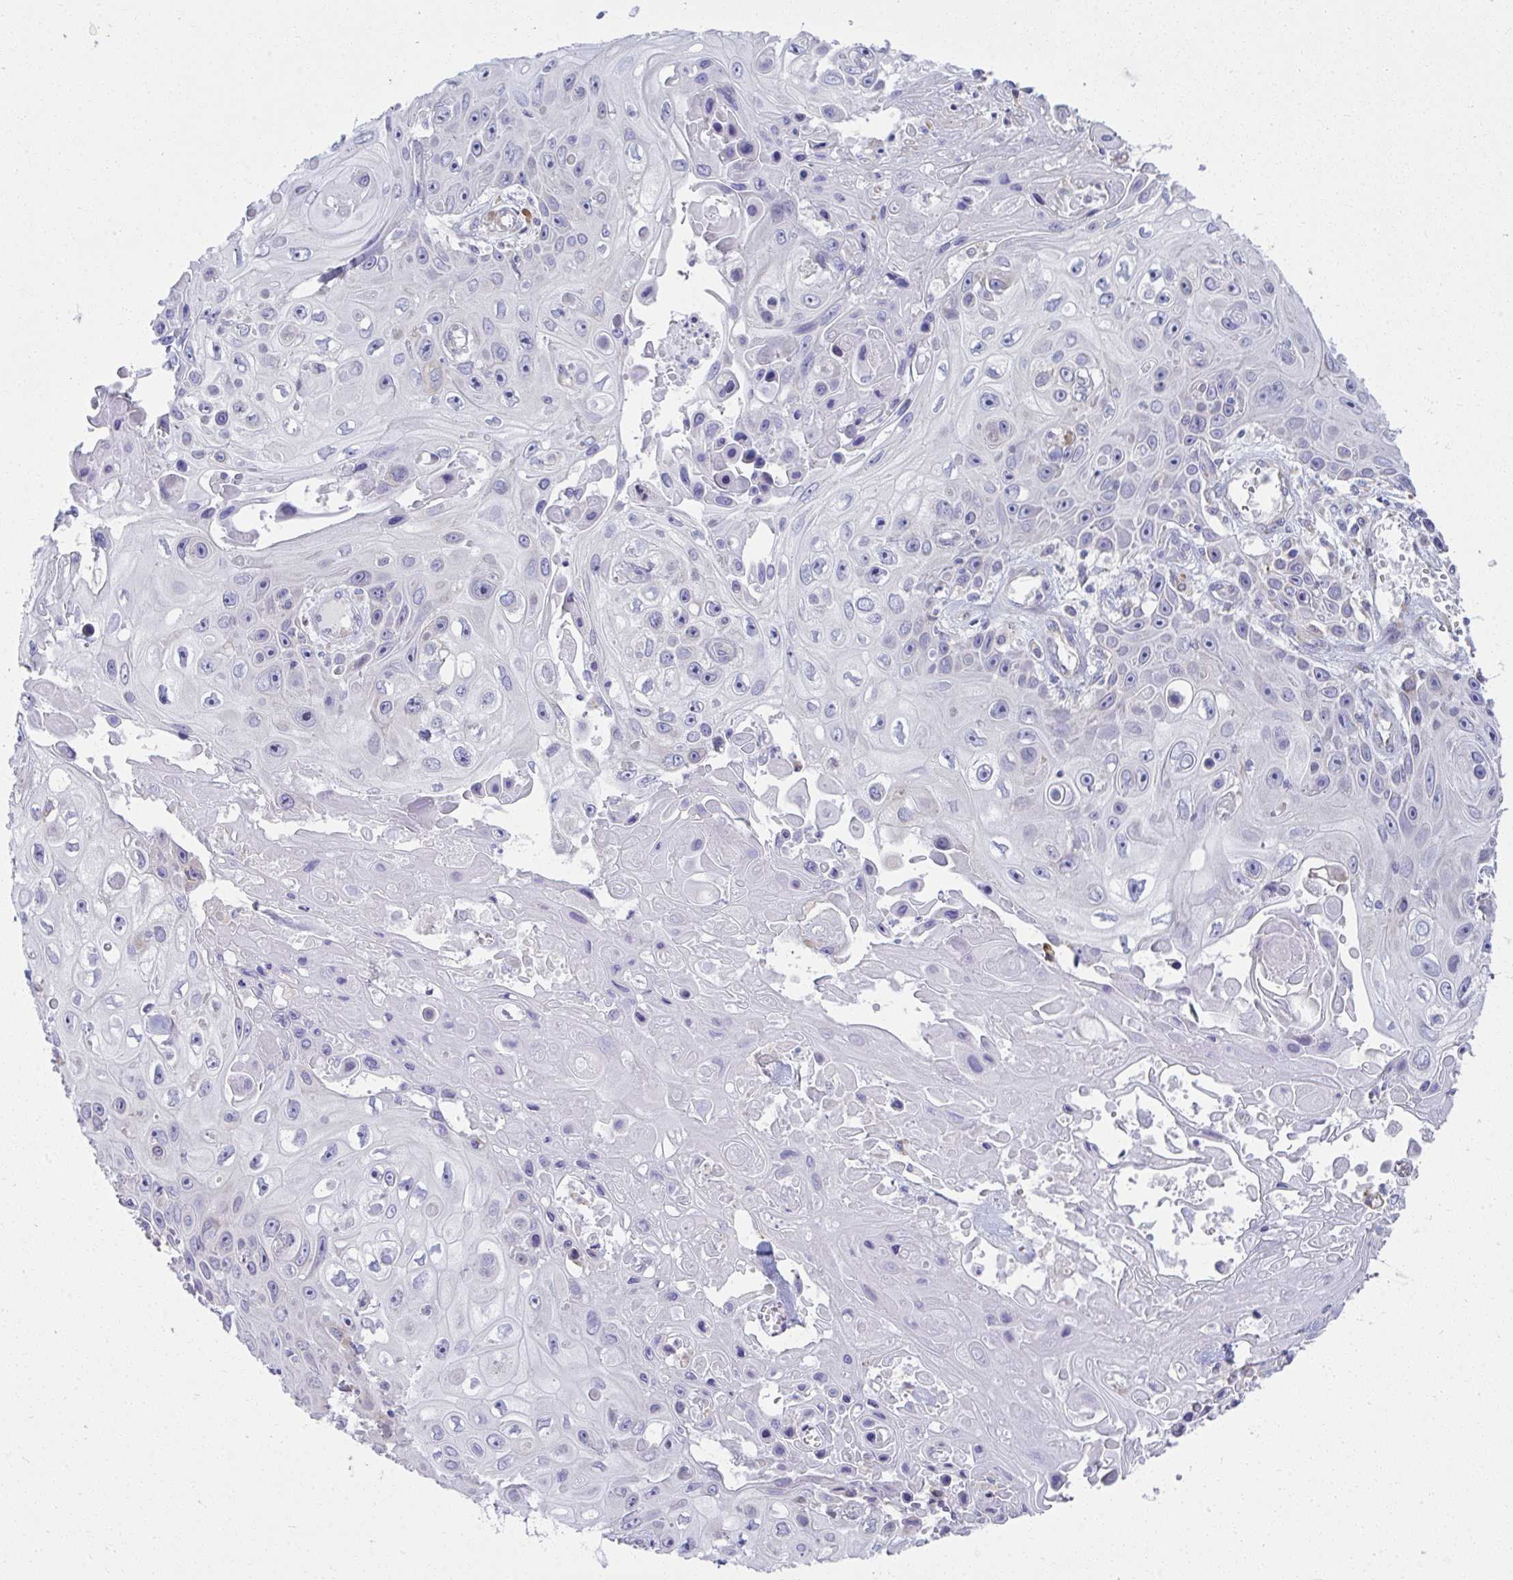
{"staining": {"intensity": "negative", "quantity": "none", "location": "none"}, "tissue": "skin cancer", "cell_type": "Tumor cells", "image_type": "cancer", "snomed": [{"axis": "morphology", "description": "Squamous cell carcinoma, NOS"}, {"axis": "topography", "description": "Skin"}], "caption": "Protein analysis of skin cancer (squamous cell carcinoma) reveals no significant staining in tumor cells. (DAB (3,3'-diaminobenzidine) immunohistochemistry with hematoxylin counter stain).", "gene": "FASLG", "patient": {"sex": "male", "age": 82}}